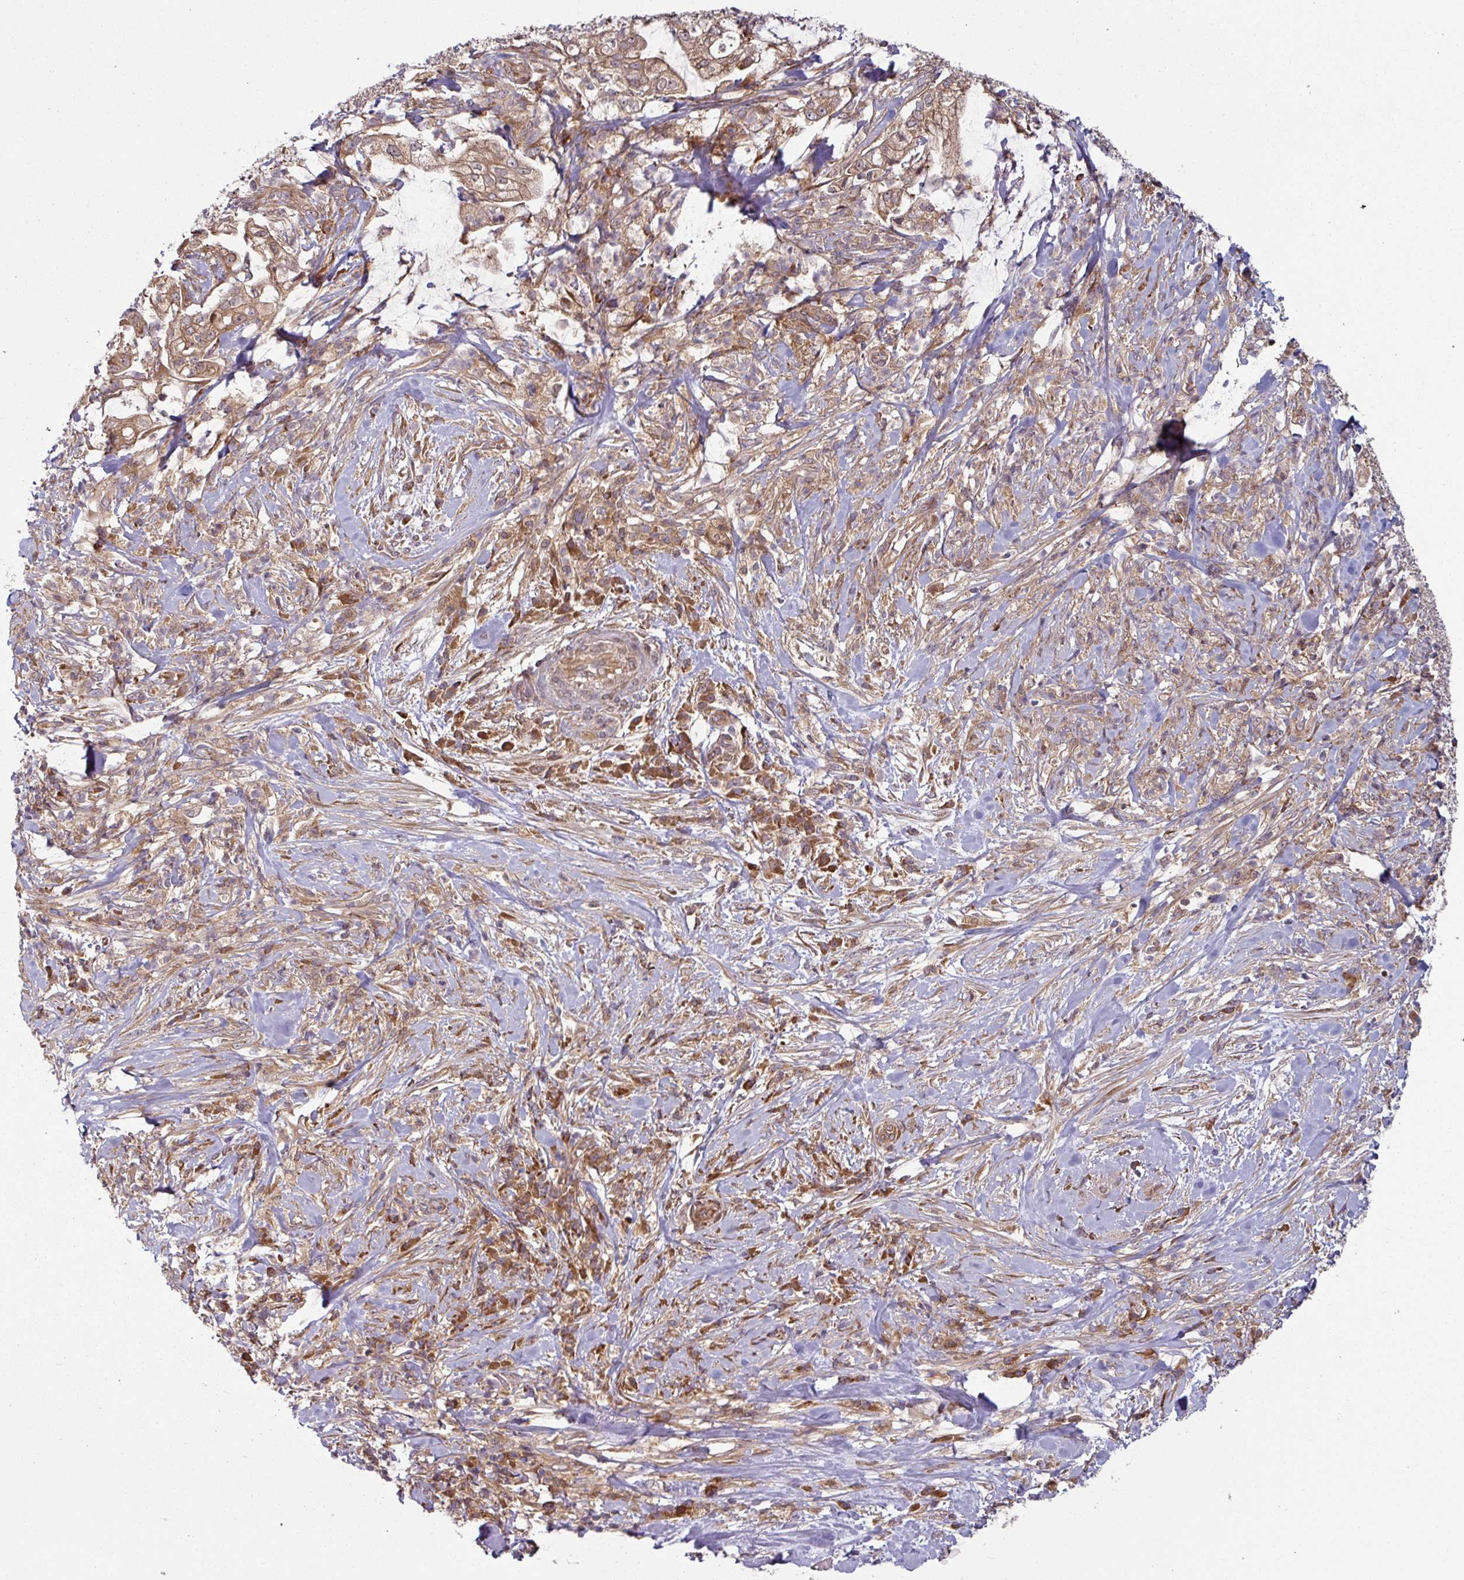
{"staining": {"intensity": "moderate", "quantity": ">75%", "location": "cytoplasmic/membranous"}, "tissue": "pancreatic cancer", "cell_type": "Tumor cells", "image_type": "cancer", "snomed": [{"axis": "morphology", "description": "Adenocarcinoma, NOS"}, {"axis": "topography", "description": "Pancreas"}], "caption": "This is a histology image of immunohistochemistry staining of pancreatic adenocarcinoma, which shows moderate expression in the cytoplasmic/membranous of tumor cells.", "gene": "RAB5A", "patient": {"sex": "female", "age": 69}}